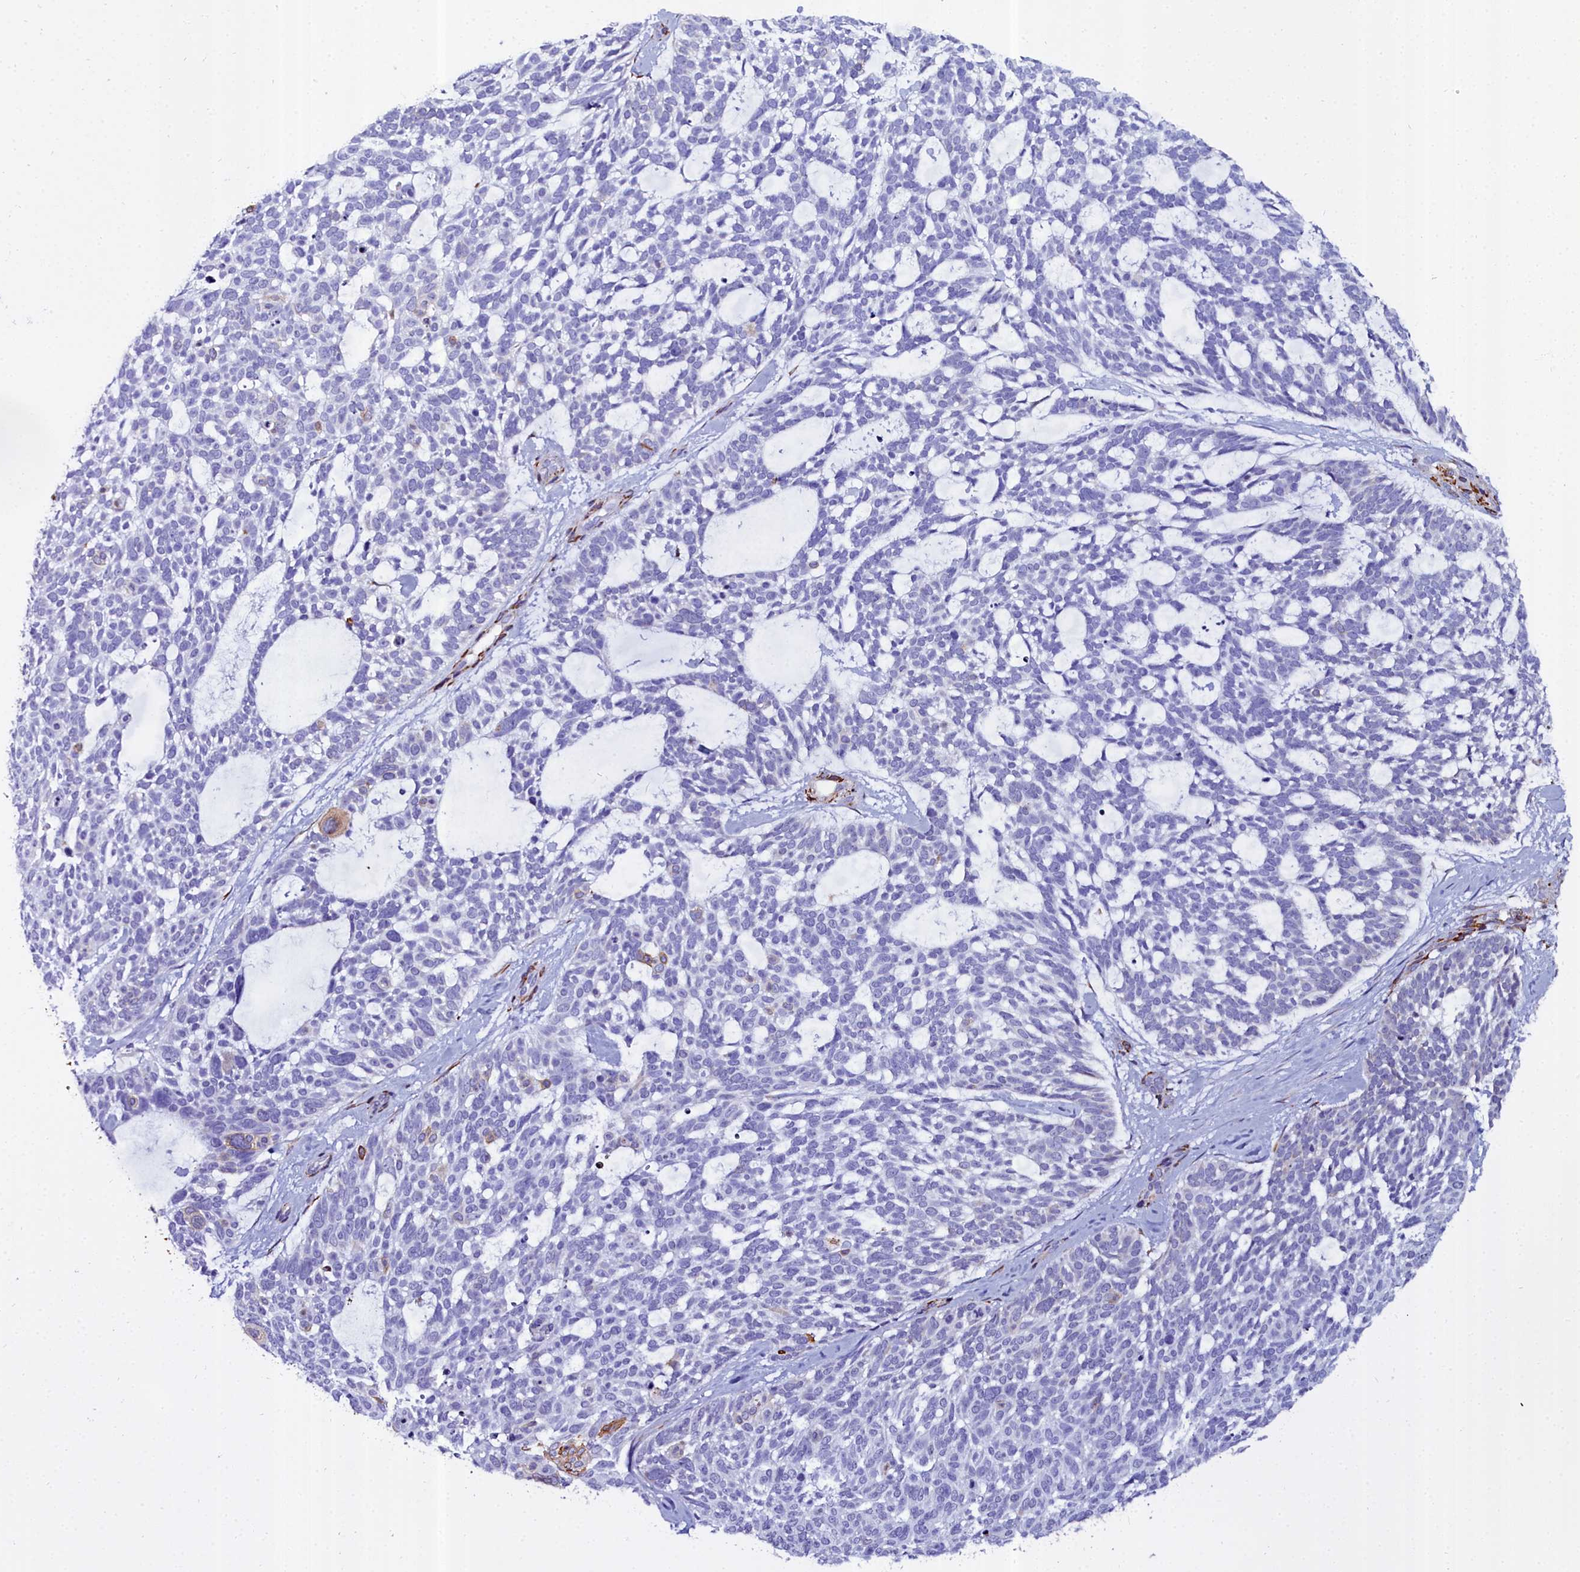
{"staining": {"intensity": "negative", "quantity": "none", "location": "none"}, "tissue": "skin cancer", "cell_type": "Tumor cells", "image_type": "cancer", "snomed": [{"axis": "morphology", "description": "Basal cell carcinoma"}, {"axis": "topography", "description": "Skin"}], "caption": "IHC of skin cancer displays no positivity in tumor cells.", "gene": "TXNDC5", "patient": {"sex": "male", "age": 88}}